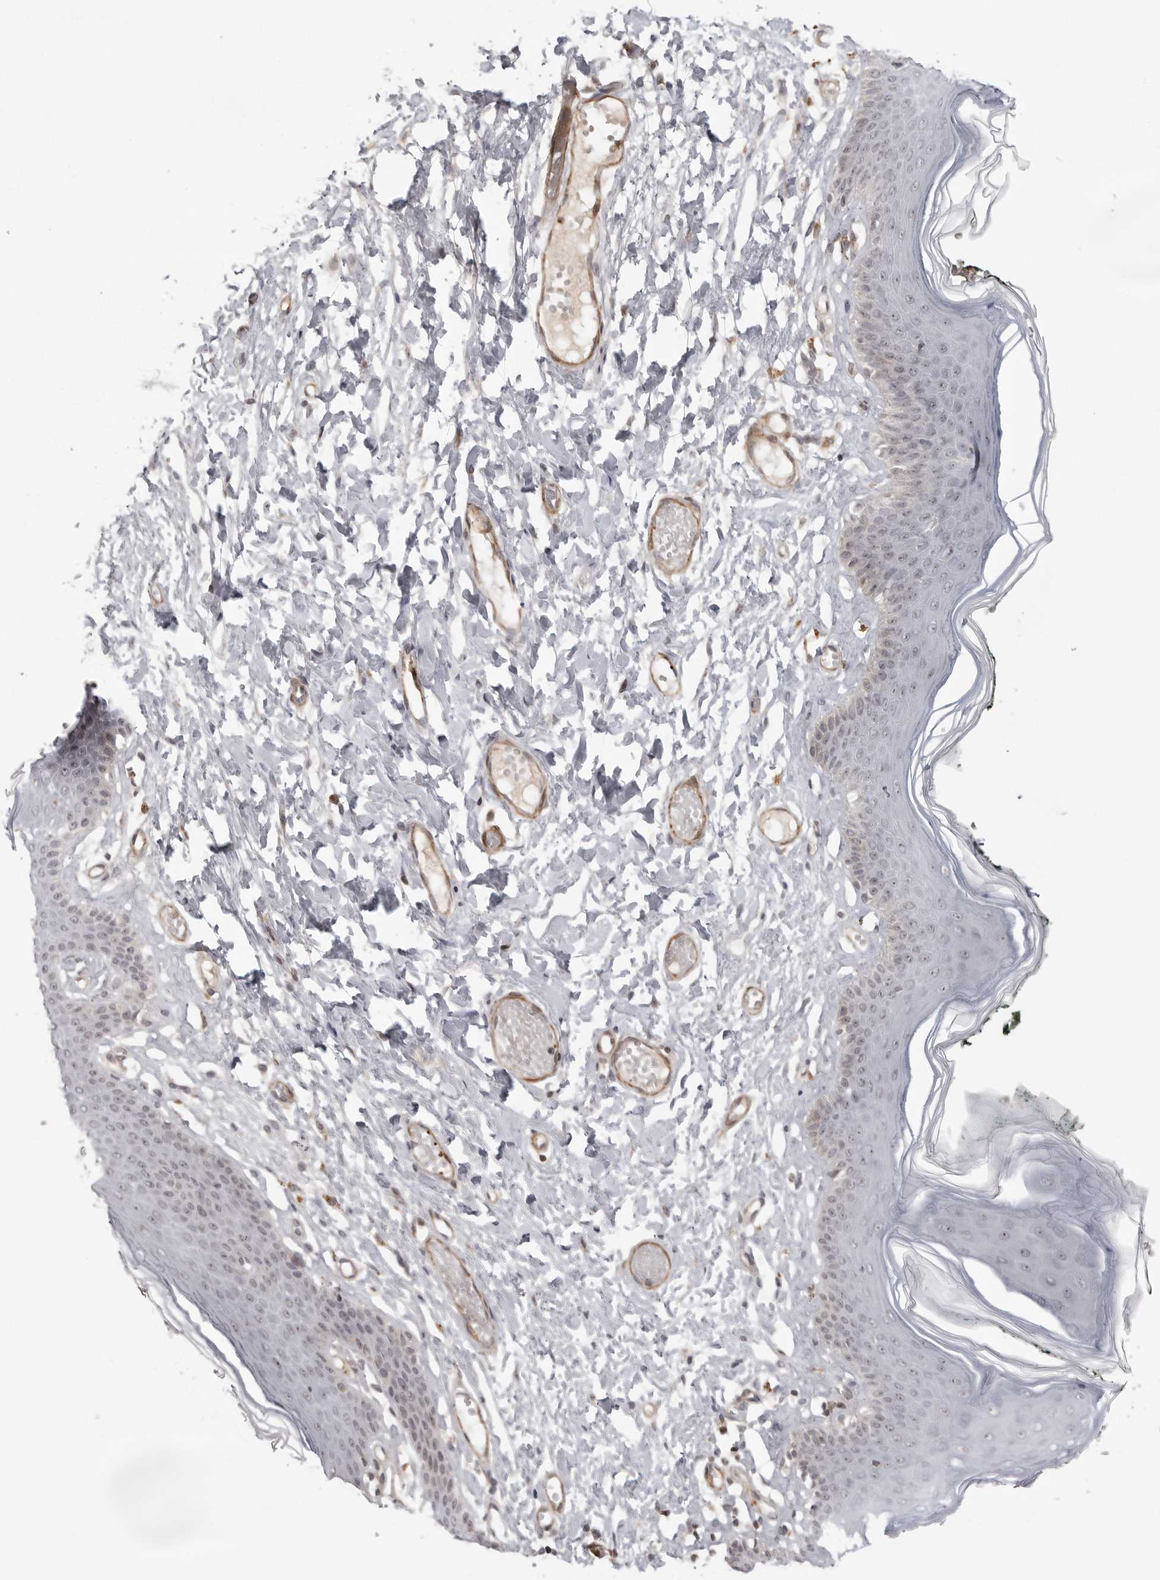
{"staining": {"intensity": "weak", "quantity": "25%-75%", "location": "nuclear"}, "tissue": "skin", "cell_type": "Epidermal cells", "image_type": "normal", "snomed": [{"axis": "morphology", "description": "Normal tissue, NOS"}, {"axis": "morphology", "description": "Inflammation, NOS"}, {"axis": "topography", "description": "Vulva"}], "caption": "The photomicrograph displays immunohistochemical staining of benign skin. There is weak nuclear expression is identified in about 25%-75% of epidermal cells. Nuclei are stained in blue.", "gene": "TUT4", "patient": {"sex": "female", "age": 84}}